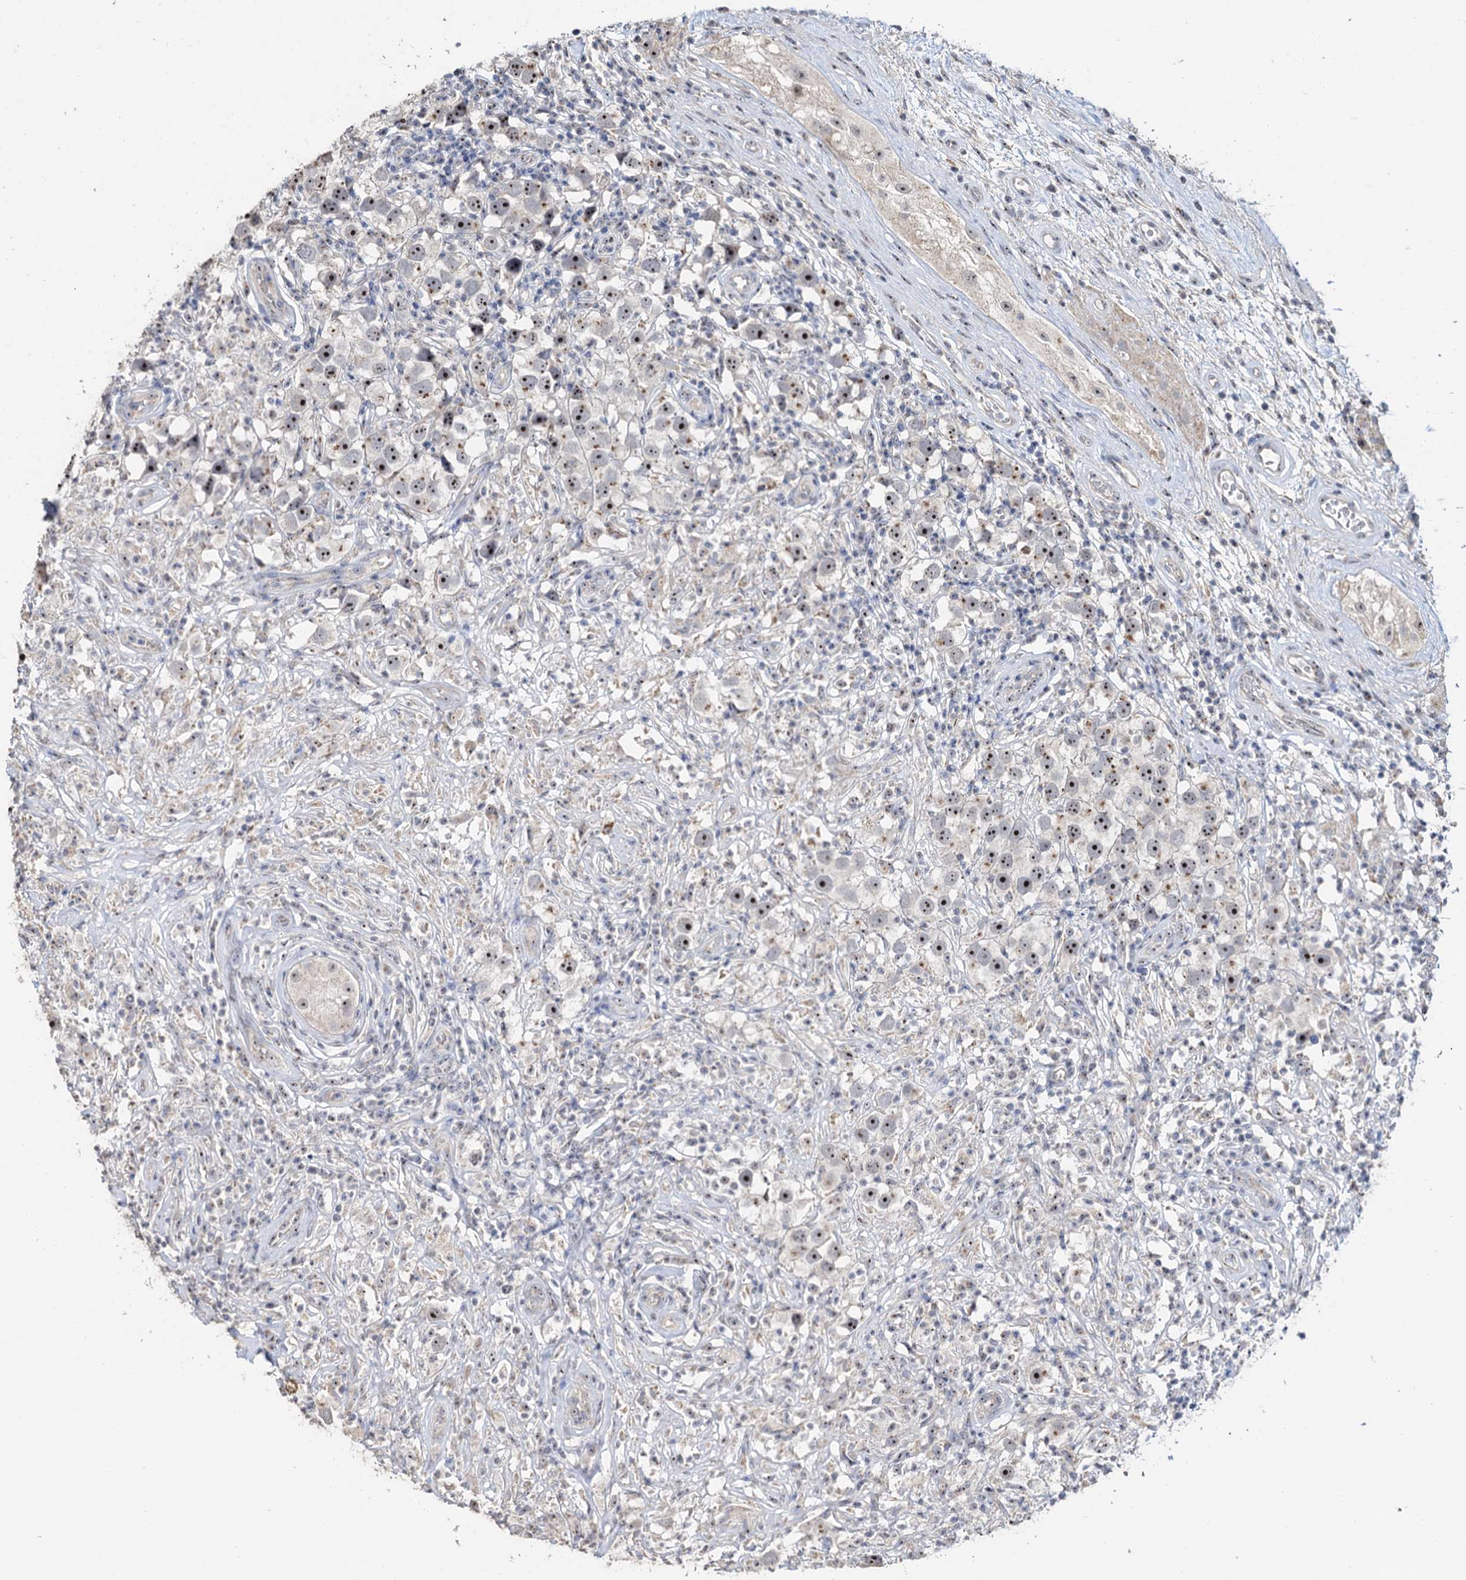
{"staining": {"intensity": "moderate", "quantity": ">75%", "location": "nuclear"}, "tissue": "testis cancer", "cell_type": "Tumor cells", "image_type": "cancer", "snomed": [{"axis": "morphology", "description": "Seminoma, NOS"}, {"axis": "topography", "description": "Testis"}], "caption": "The immunohistochemical stain shows moderate nuclear expression in tumor cells of testis seminoma tissue.", "gene": "C2CD3", "patient": {"sex": "male", "age": 49}}